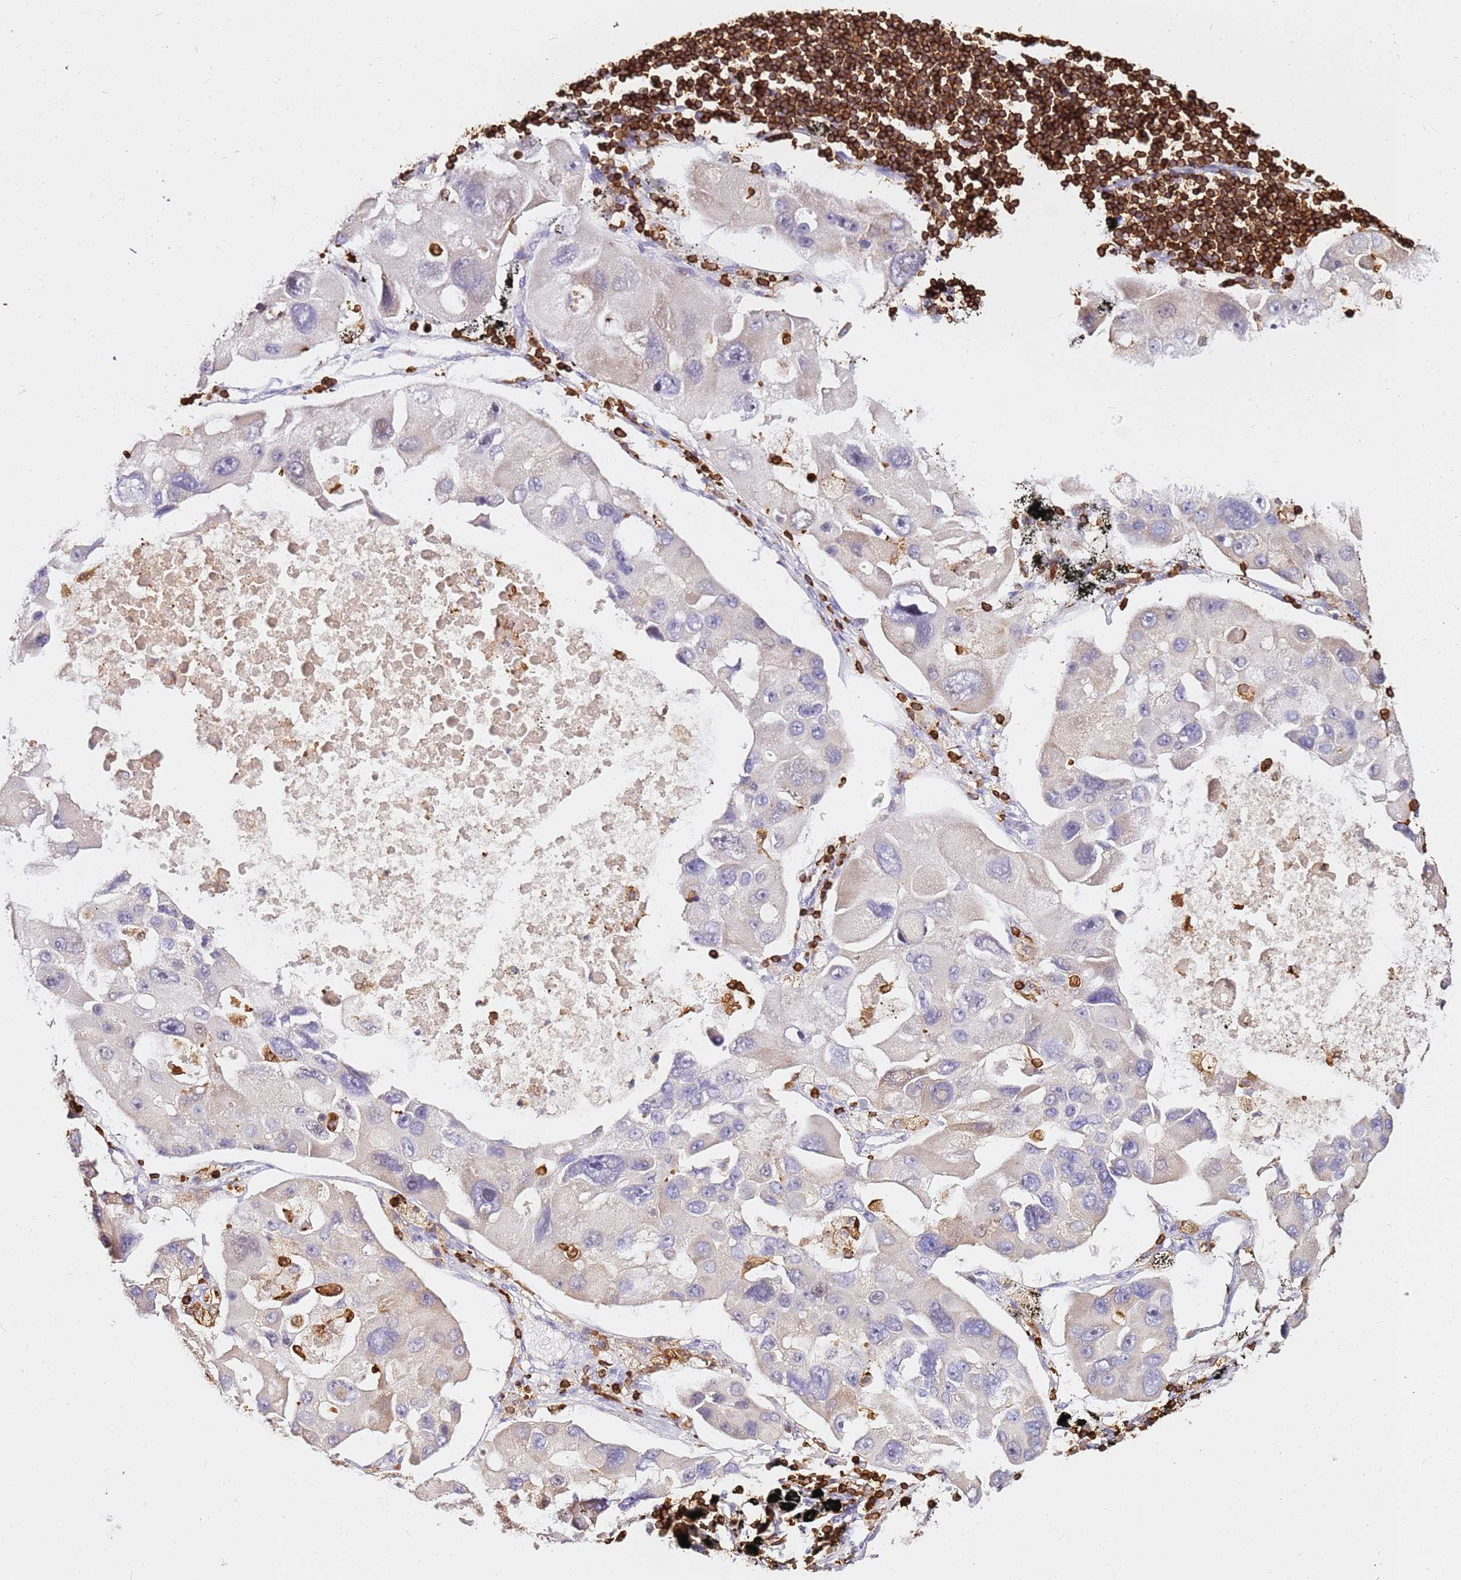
{"staining": {"intensity": "negative", "quantity": "none", "location": "none"}, "tissue": "lung cancer", "cell_type": "Tumor cells", "image_type": "cancer", "snomed": [{"axis": "morphology", "description": "Adenocarcinoma, NOS"}, {"axis": "topography", "description": "Lung"}], "caption": "High power microscopy image of an IHC micrograph of lung cancer (adenocarcinoma), revealing no significant expression in tumor cells.", "gene": "CORO1A", "patient": {"sex": "female", "age": 54}}